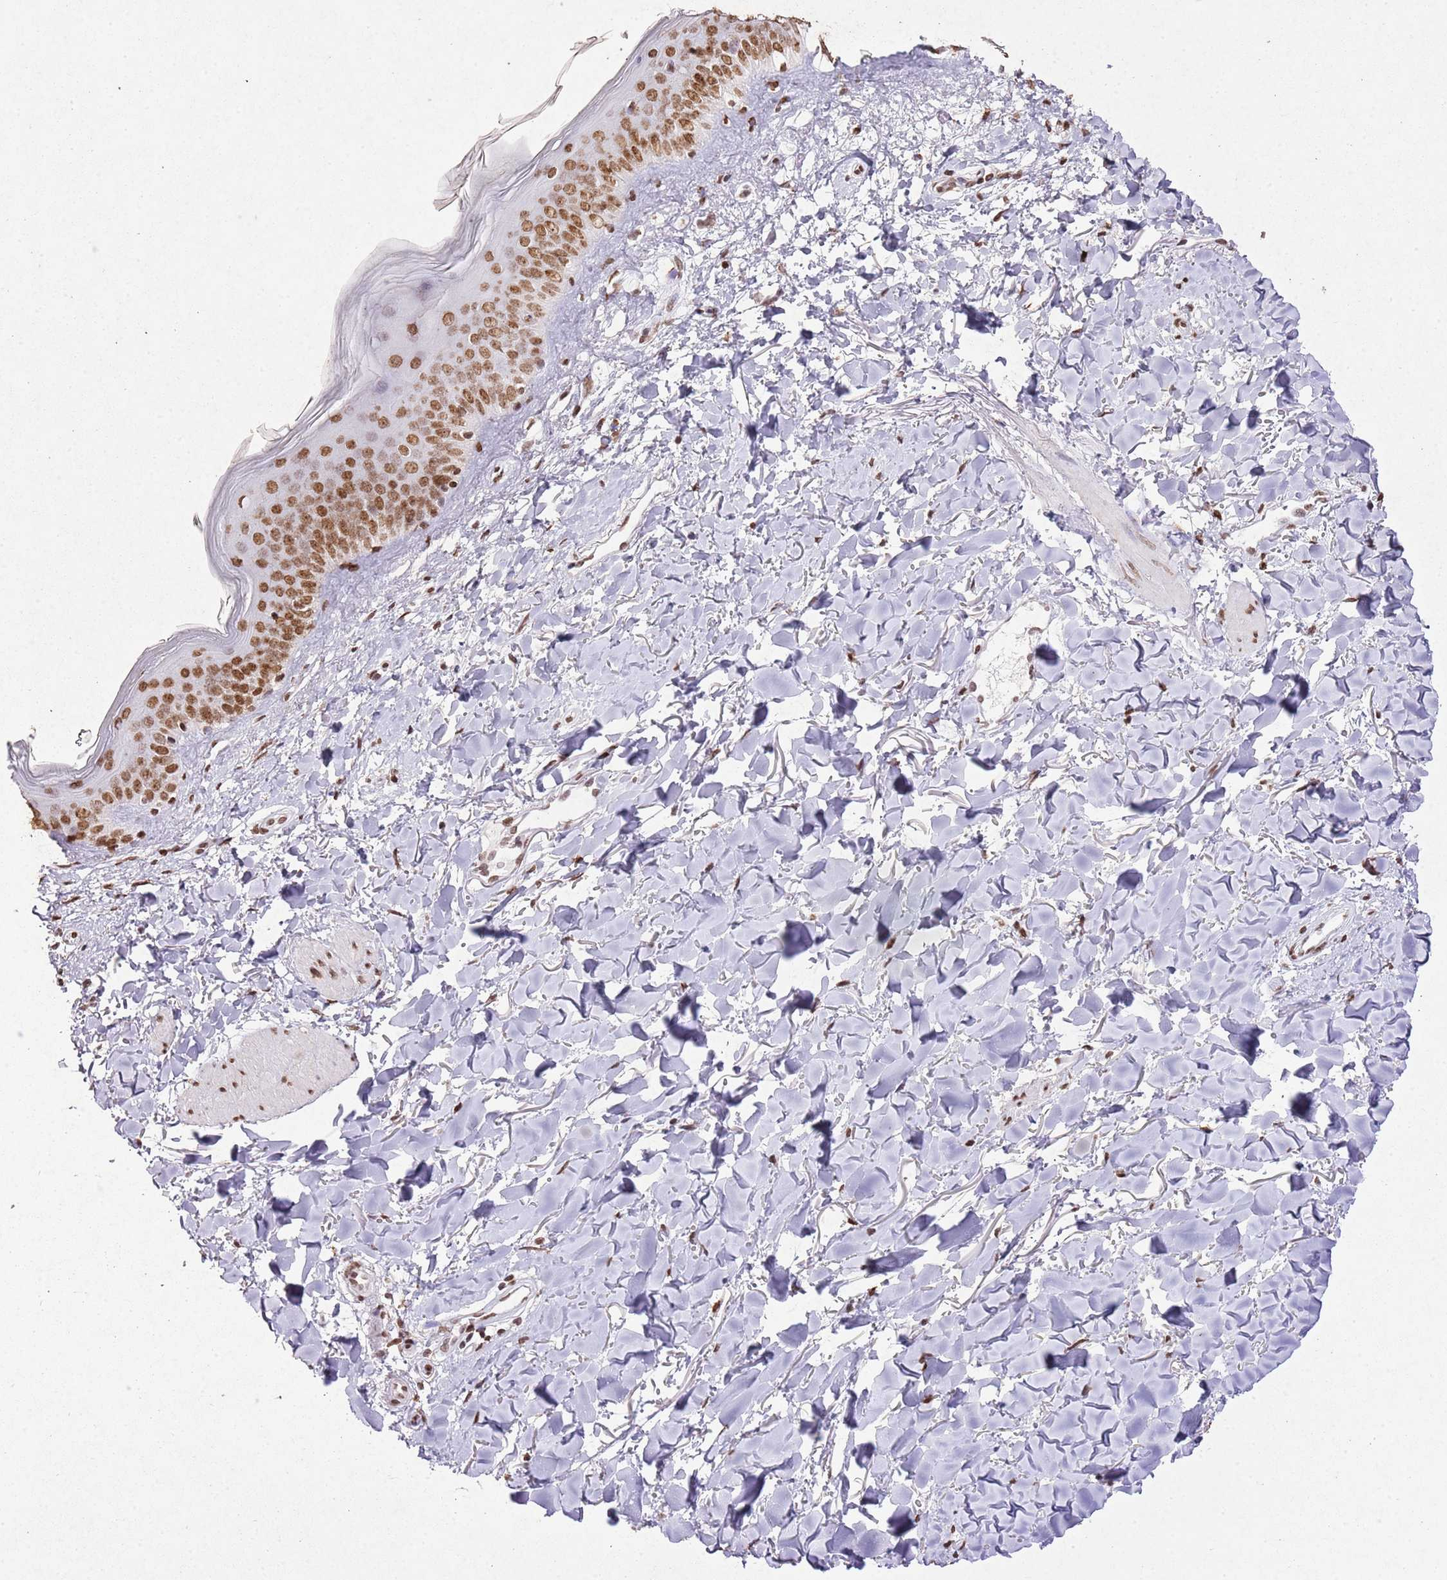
{"staining": {"intensity": "moderate", "quantity": ">75%", "location": "nuclear"}, "tissue": "skin", "cell_type": "Fibroblasts", "image_type": "normal", "snomed": [{"axis": "morphology", "description": "Normal tissue, NOS"}, {"axis": "topography", "description": "Skin"}], "caption": "Unremarkable skin displays moderate nuclear positivity in about >75% of fibroblasts, visualized by immunohistochemistry. The staining was performed using DAB (3,3'-diaminobenzidine), with brown indicating positive protein expression. Nuclei are stained blue with hematoxylin.", "gene": "BMAL1", "patient": {"sex": "female", "age": 58}}